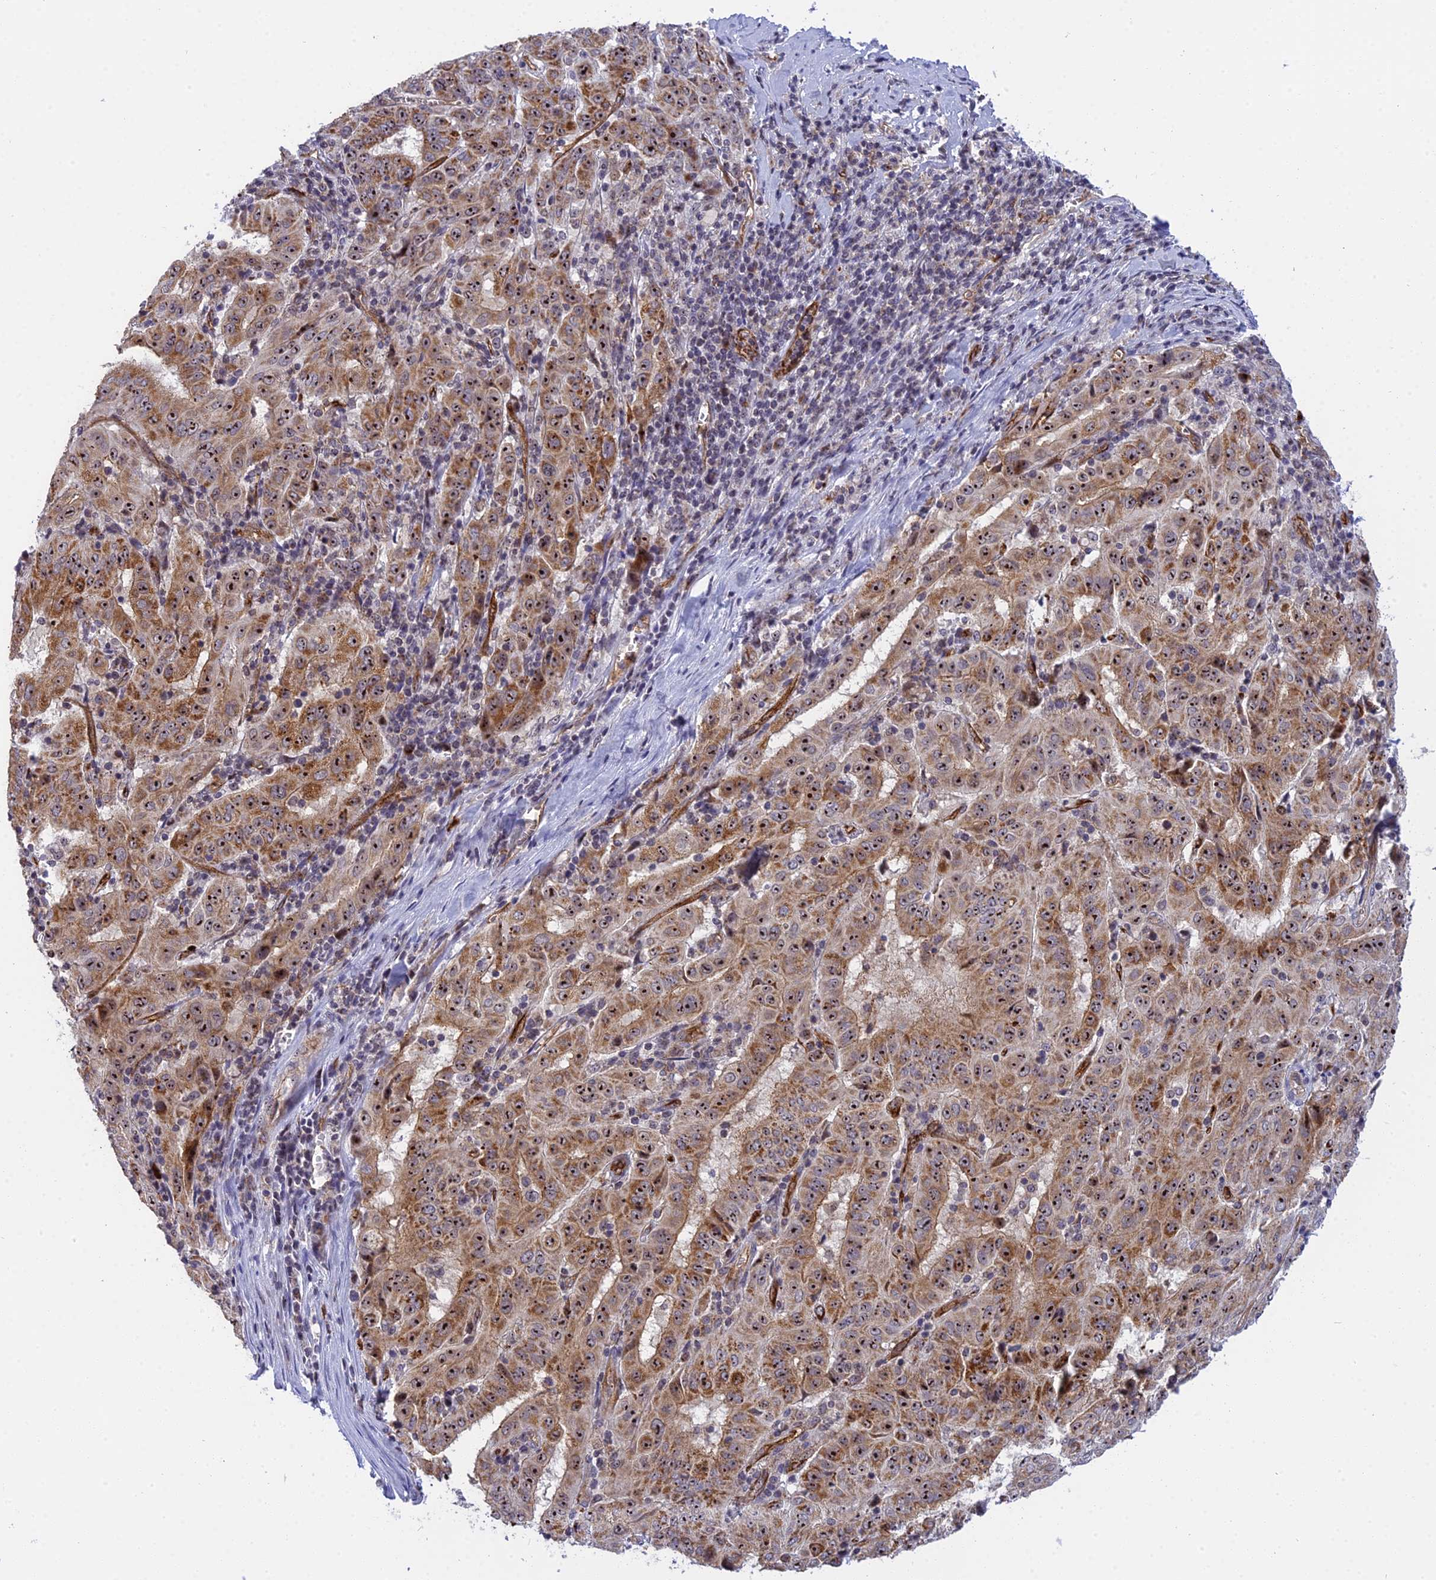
{"staining": {"intensity": "moderate", "quantity": ">75%", "location": "cytoplasmic/membranous,nuclear"}, "tissue": "pancreatic cancer", "cell_type": "Tumor cells", "image_type": "cancer", "snomed": [{"axis": "morphology", "description": "Adenocarcinoma, NOS"}, {"axis": "topography", "description": "Pancreas"}], "caption": "Immunohistochemical staining of pancreatic adenocarcinoma demonstrates medium levels of moderate cytoplasmic/membranous and nuclear protein staining in about >75% of tumor cells.", "gene": "MPND", "patient": {"sex": "male", "age": 63}}